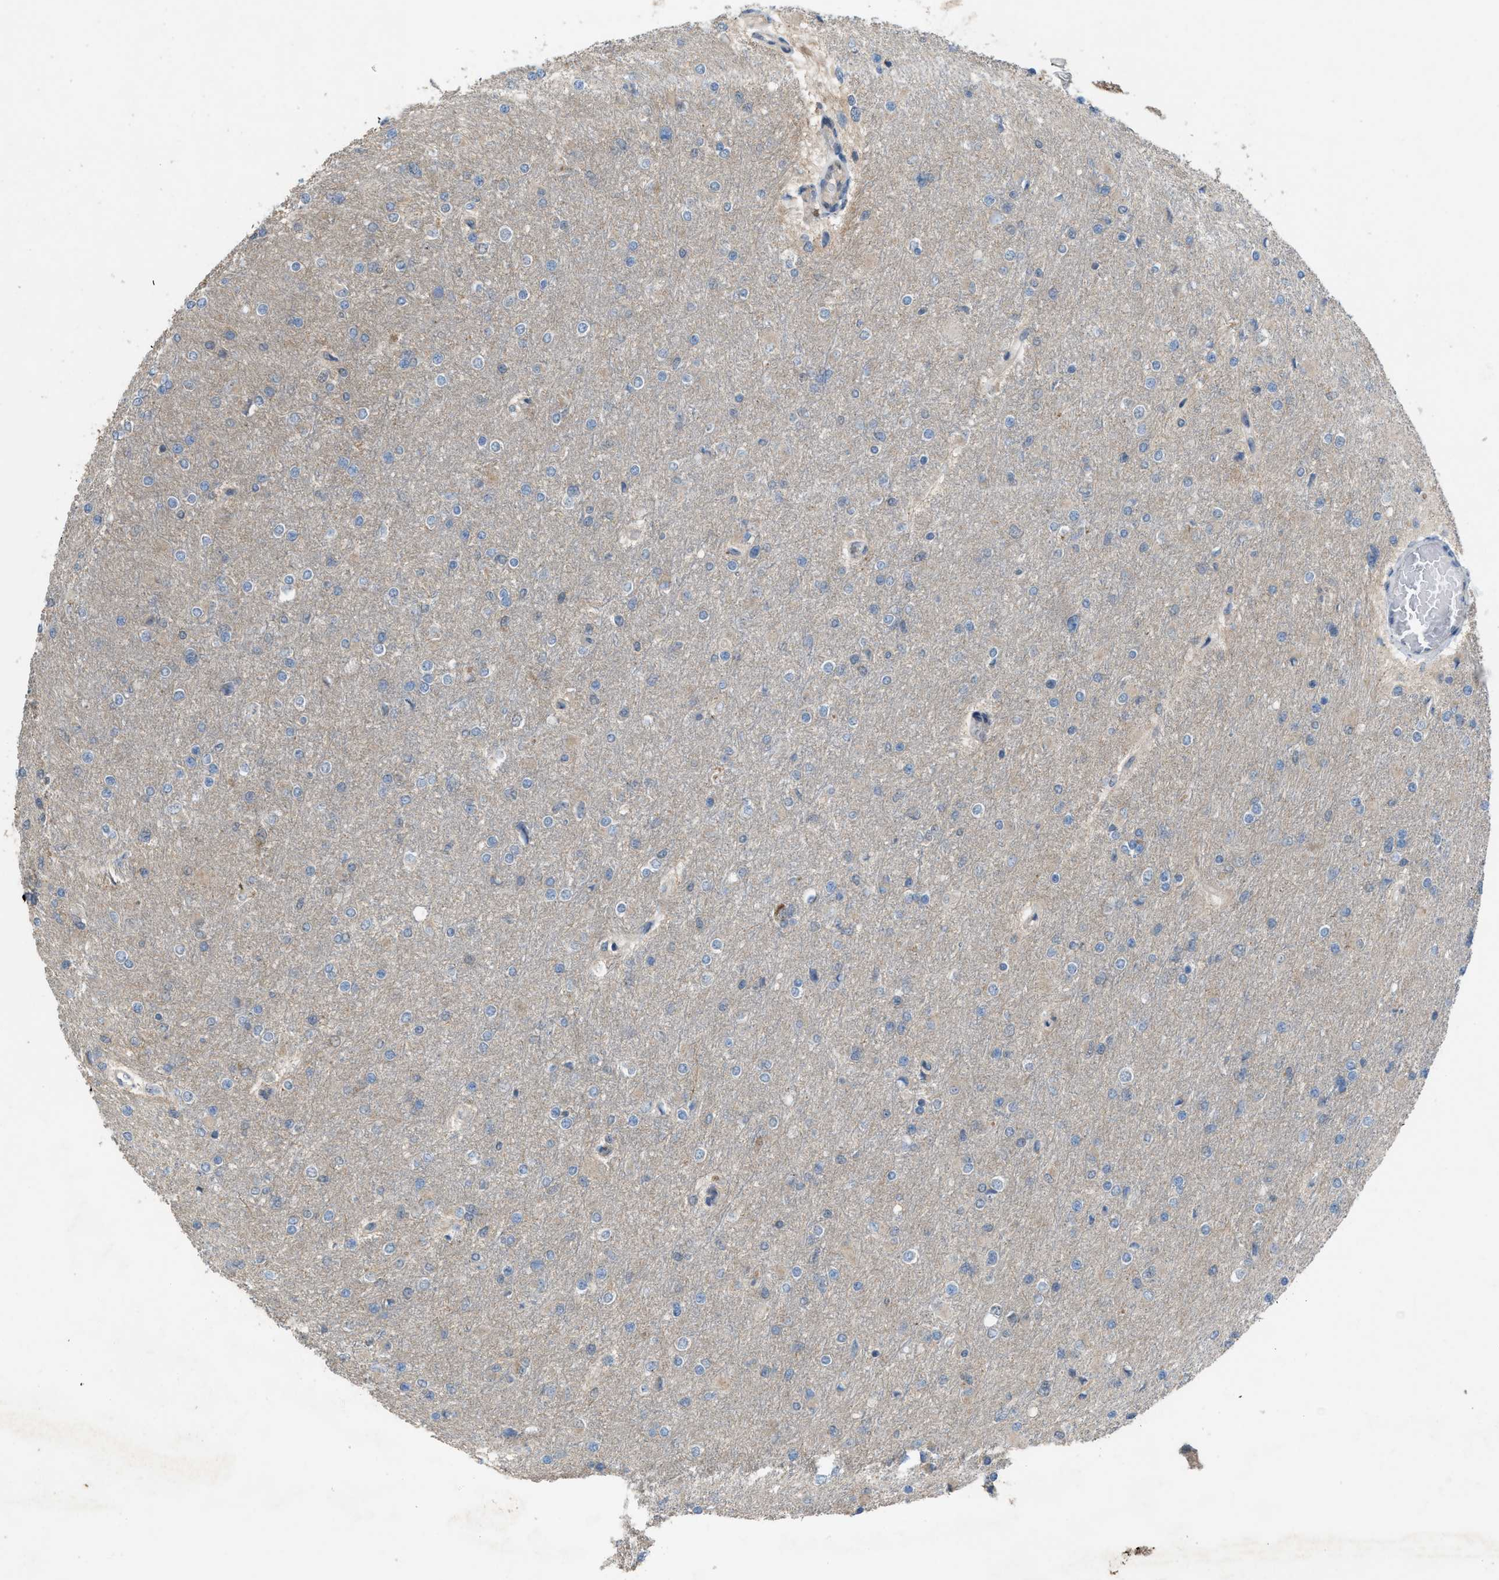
{"staining": {"intensity": "negative", "quantity": "none", "location": "none"}, "tissue": "glioma", "cell_type": "Tumor cells", "image_type": "cancer", "snomed": [{"axis": "morphology", "description": "Glioma, malignant, High grade"}, {"axis": "topography", "description": "Cerebral cortex"}], "caption": "Malignant glioma (high-grade) was stained to show a protein in brown. There is no significant expression in tumor cells. (DAB IHC, high magnification).", "gene": "PLAA", "patient": {"sex": "female", "age": 36}}